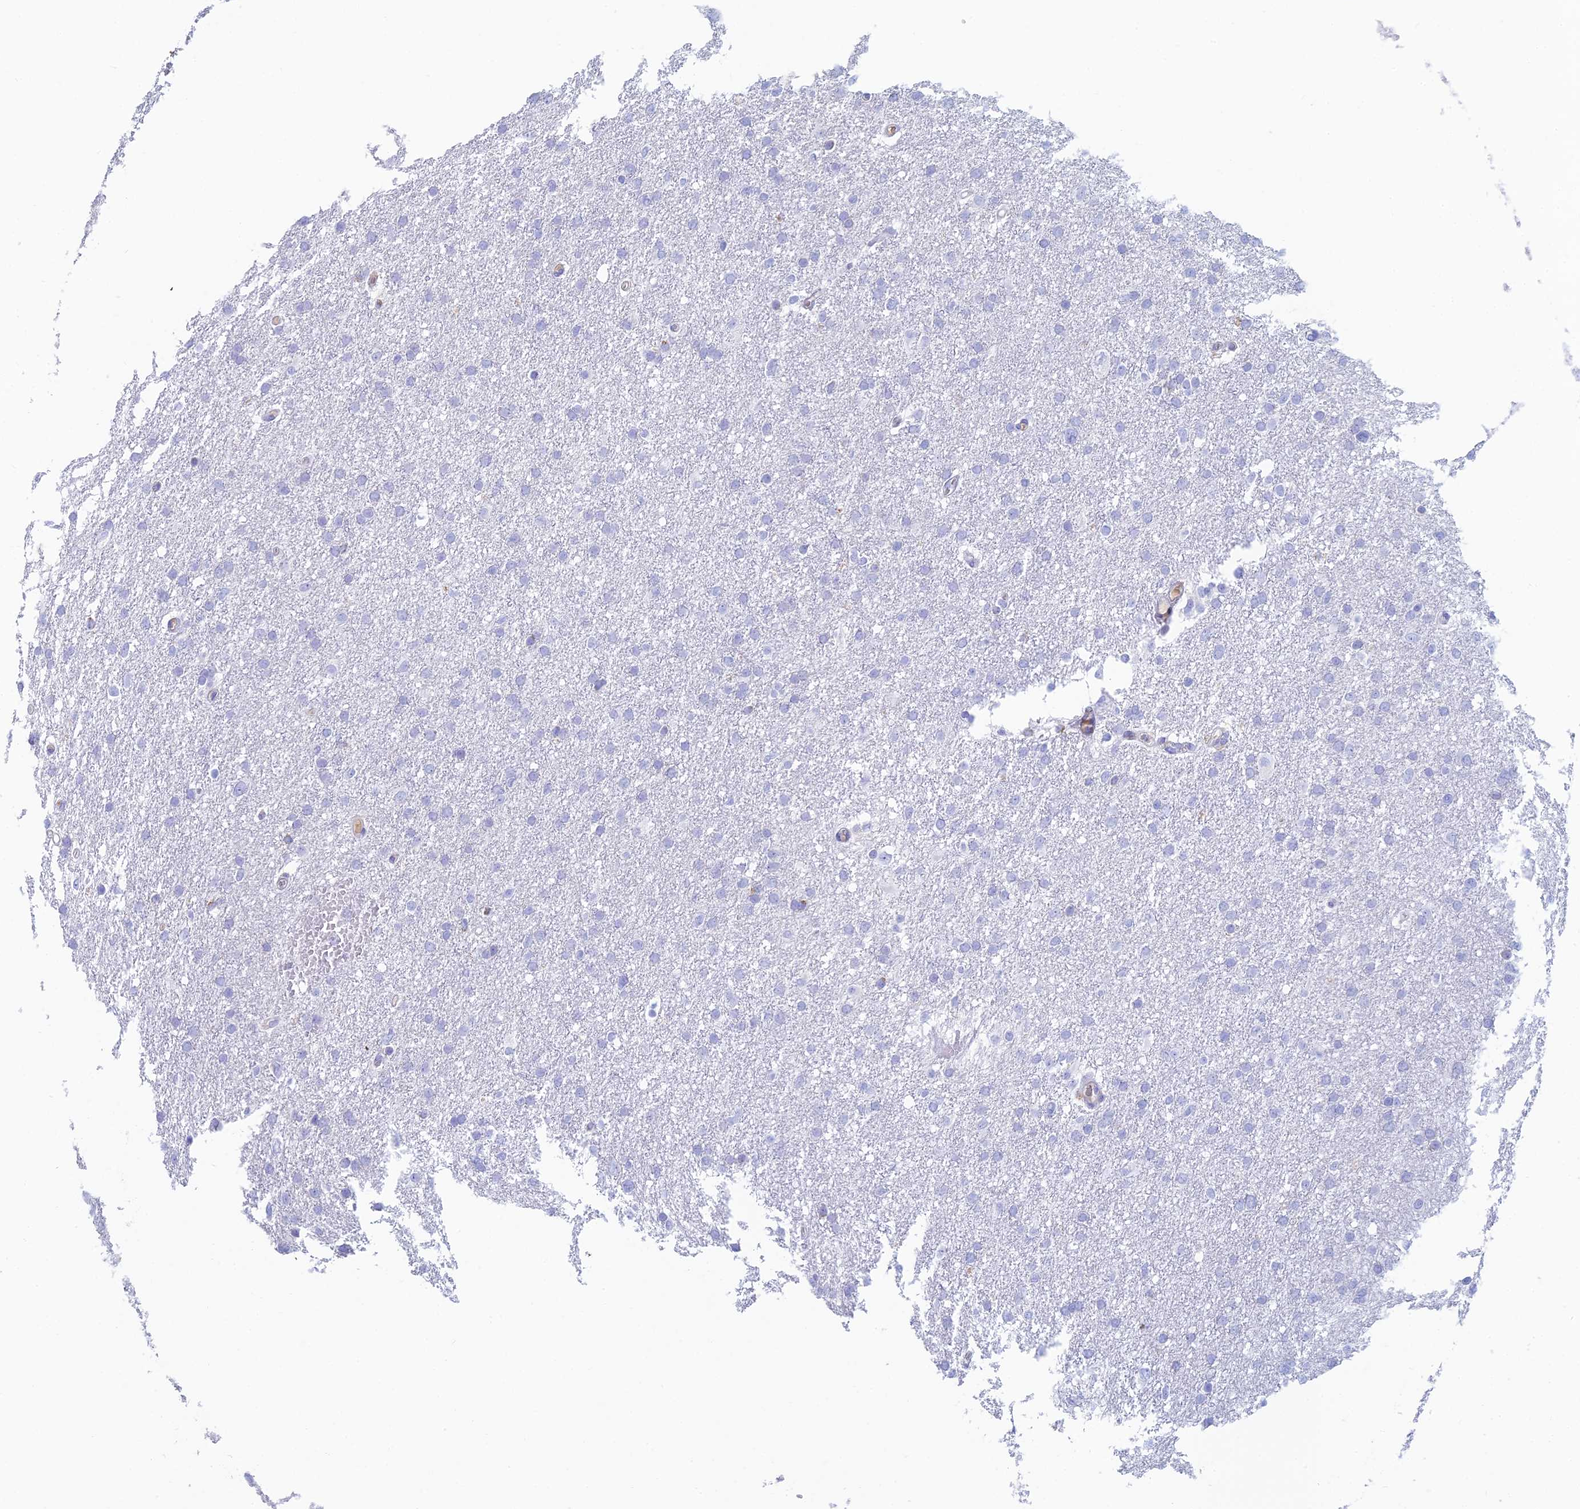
{"staining": {"intensity": "negative", "quantity": "none", "location": "none"}, "tissue": "glioma", "cell_type": "Tumor cells", "image_type": "cancer", "snomed": [{"axis": "morphology", "description": "Glioma, malignant, High grade"}, {"axis": "topography", "description": "Cerebral cortex"}], "caption": "A high-resolution micrograph shows immunohistochemistry (IHC) staining of glioma, which shows no significant staining in tumor cells.", "gene": "FERD3L", "patient": {"sex": "female", "age": 36}}